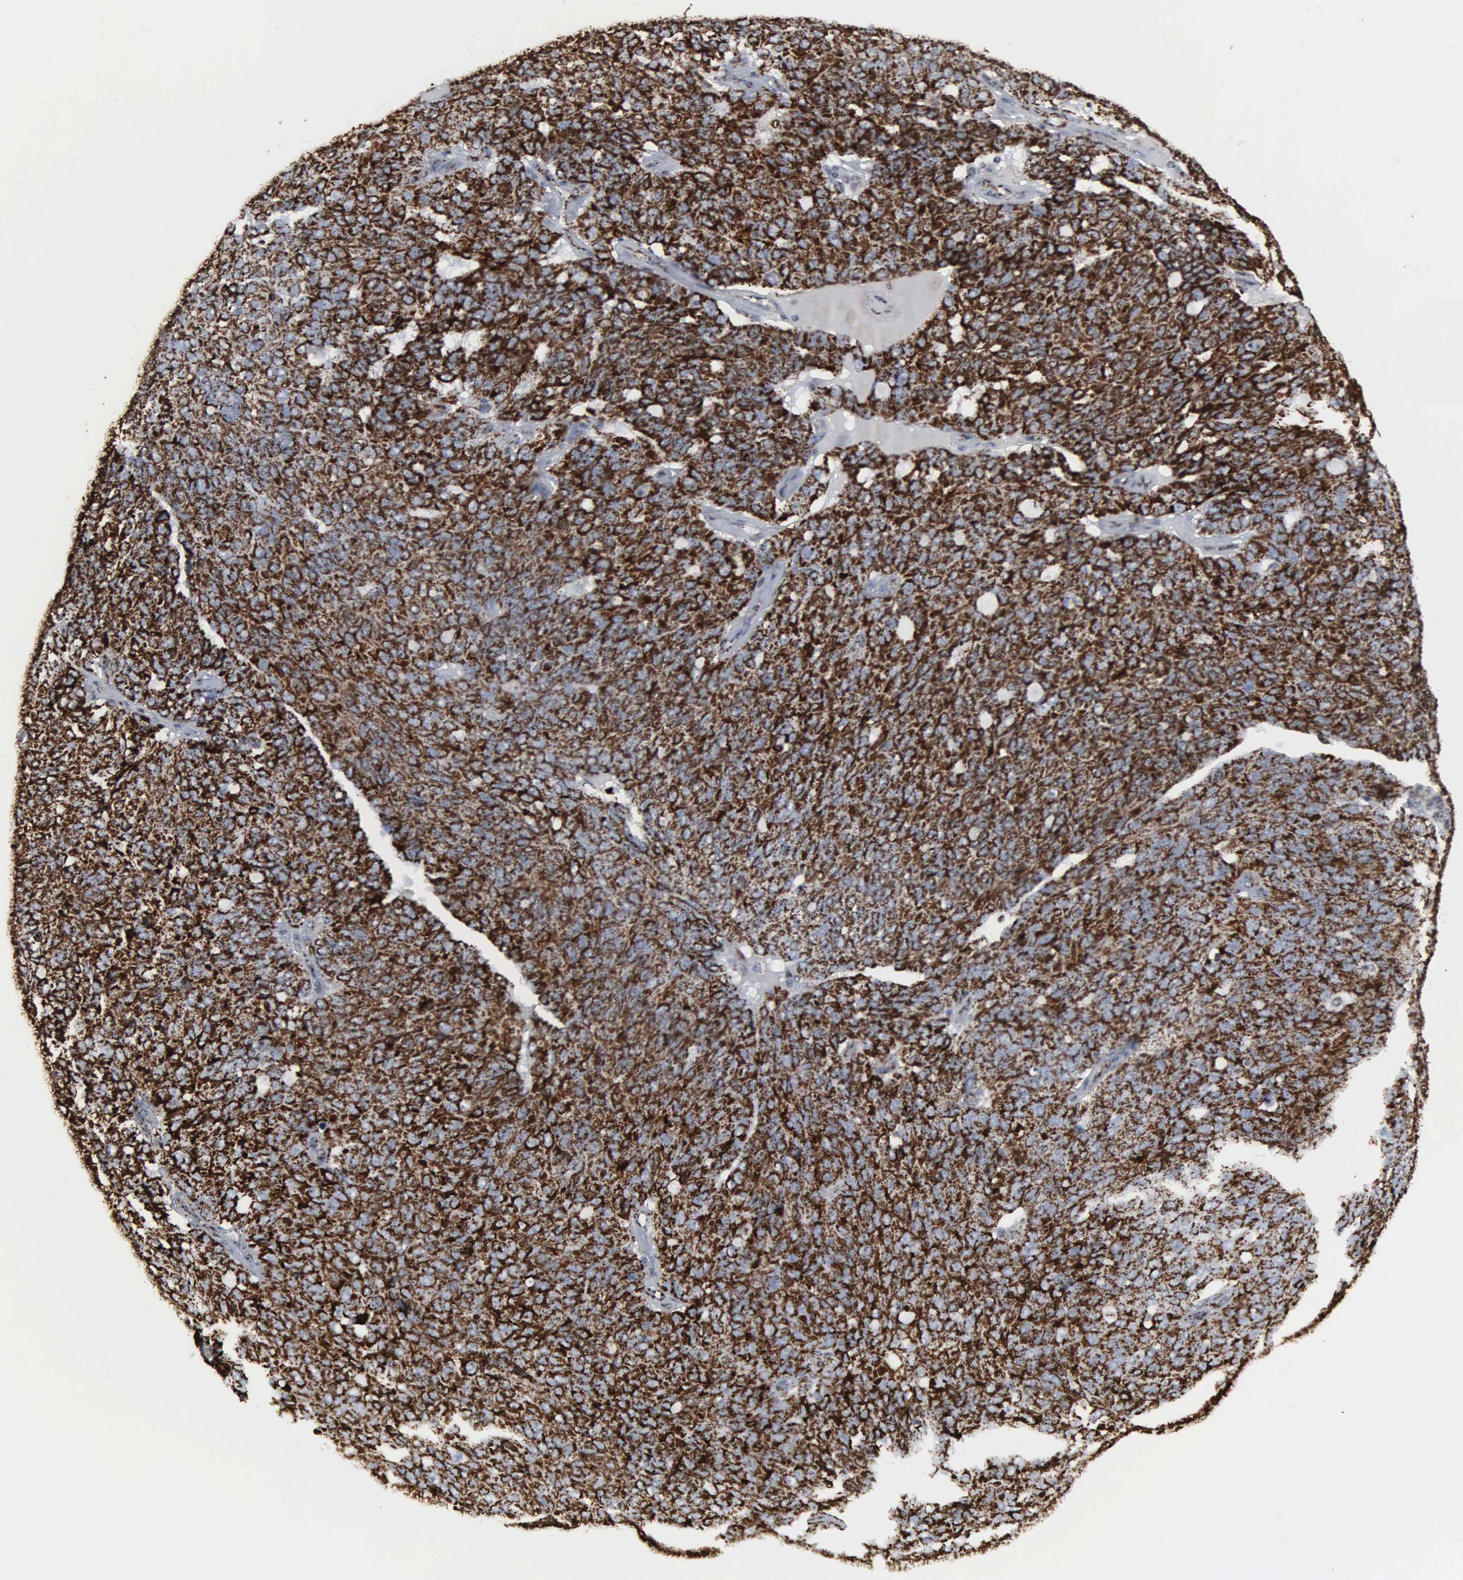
{"staining": {"intensity": "strong", "quantity": ">75%", "location": "cytoplasmic/membranous"}, "tissue": "ovarian cancer", "cell_type": "Tumor cells", "image_type": "cancer", "snomed": [{"axis": "morphology", "description": "Carcinoma, endometroid"}, {"axis": "topography", "description": "Ovary"}], "caption": "Strong cytoplasmic/membranous staining is present in about >75% of tumor cells in ovarian endometroid carcinoma.", "gene": "HSPA9", "patient": {"sex": "female", "age": 60}}